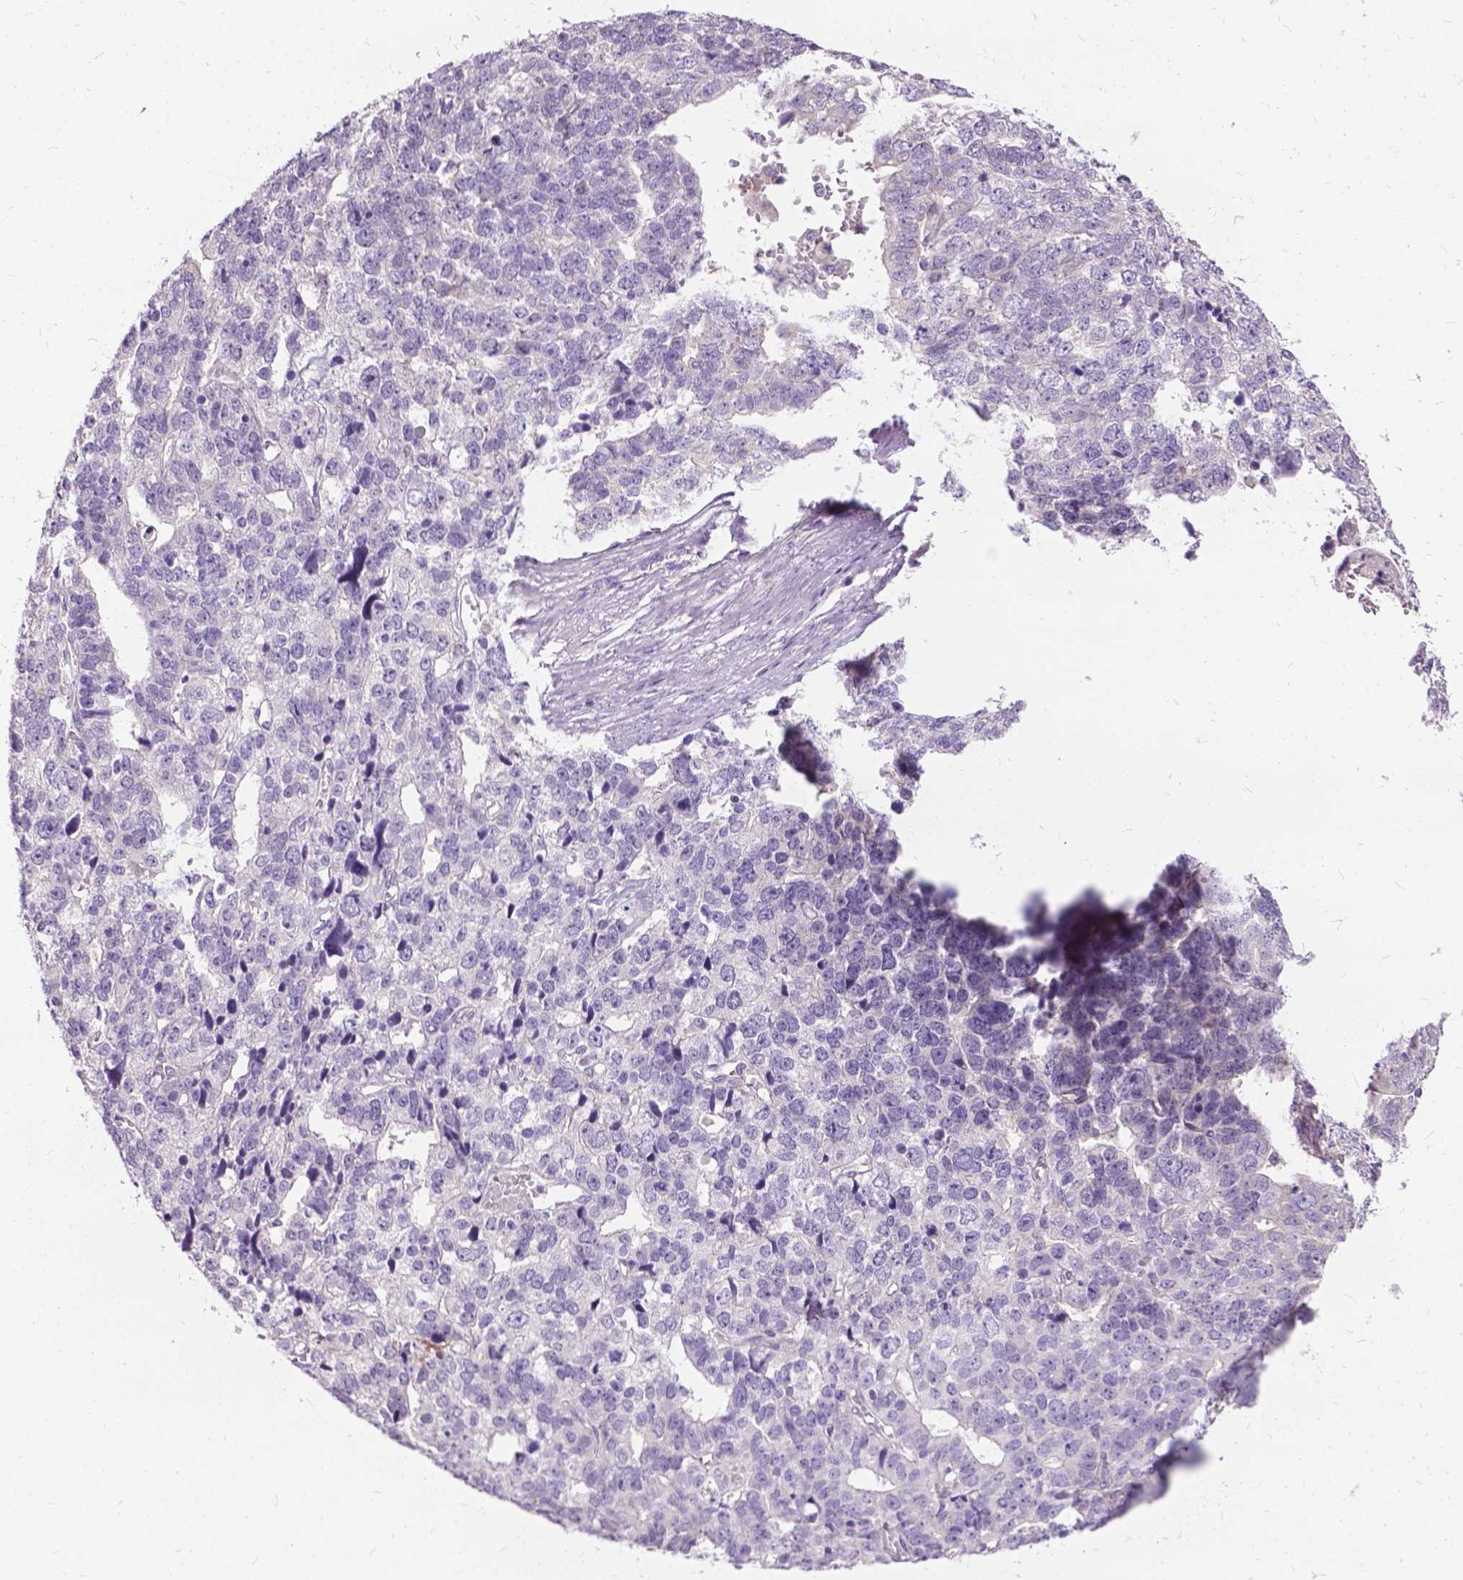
{"staining": {"intensity": "negative", "quantity": "none", "location": "none"}, "tissue": "stomach cancer", "cell_type": "Tumor cells", "image_type": "cancer", "snomed": [{"axis": "morphology", "description": "Adenocarcinoma, NOS"}, {"axis": "topography", "description": "Stomach"}], "caption": "This is an immunohistochemistry histopathology image of human stomach adenocarcinoma. There is no expression in tumor cells.", "gene": "JAK3", "patient": {"sex": "male", "age": 69}}